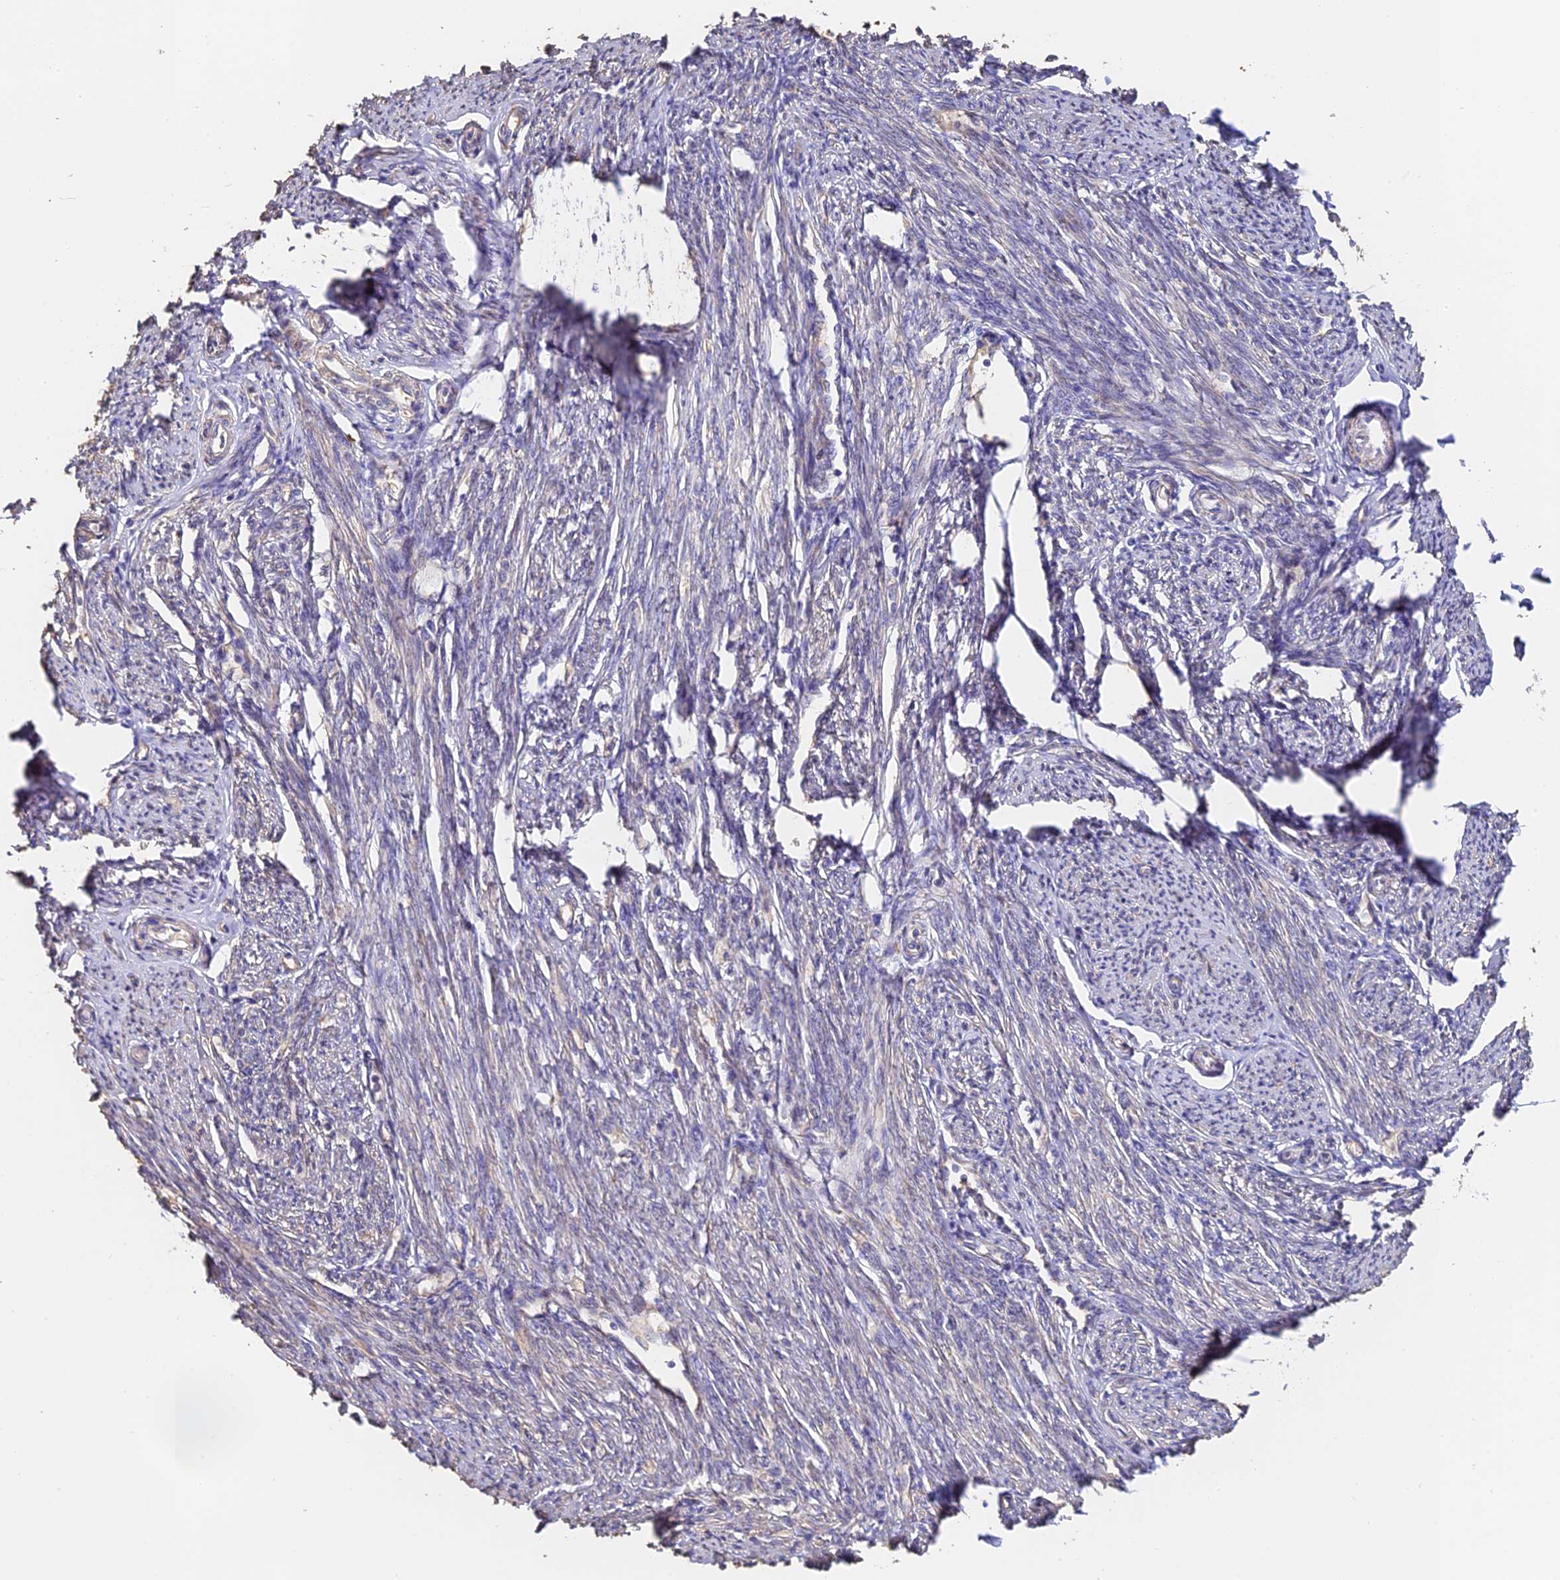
{"staining": {"intensity": "moderate", "quantity": "25%-75%", "location": "cytoplasmic/membranous"}, "tissue": "smooth muscle", "cell_type": "Smooth muscle cells", "image_type": "normal", "snomed": [{"axis": "morphology", "description": "Normal tissue, NOS"}, {"axis": "topography", "description": "Smooth muscle"}, {"axis": "topography", "description": "Uterus"}], "caption": "A medium amount of moderate cytoplasmic/membranous staining is present in approximately 25%-75% of smooth muscle cells in benign smooth muscle.", "gene": "SLC11A1", "patient": {"sex": "female", "age": 59}}